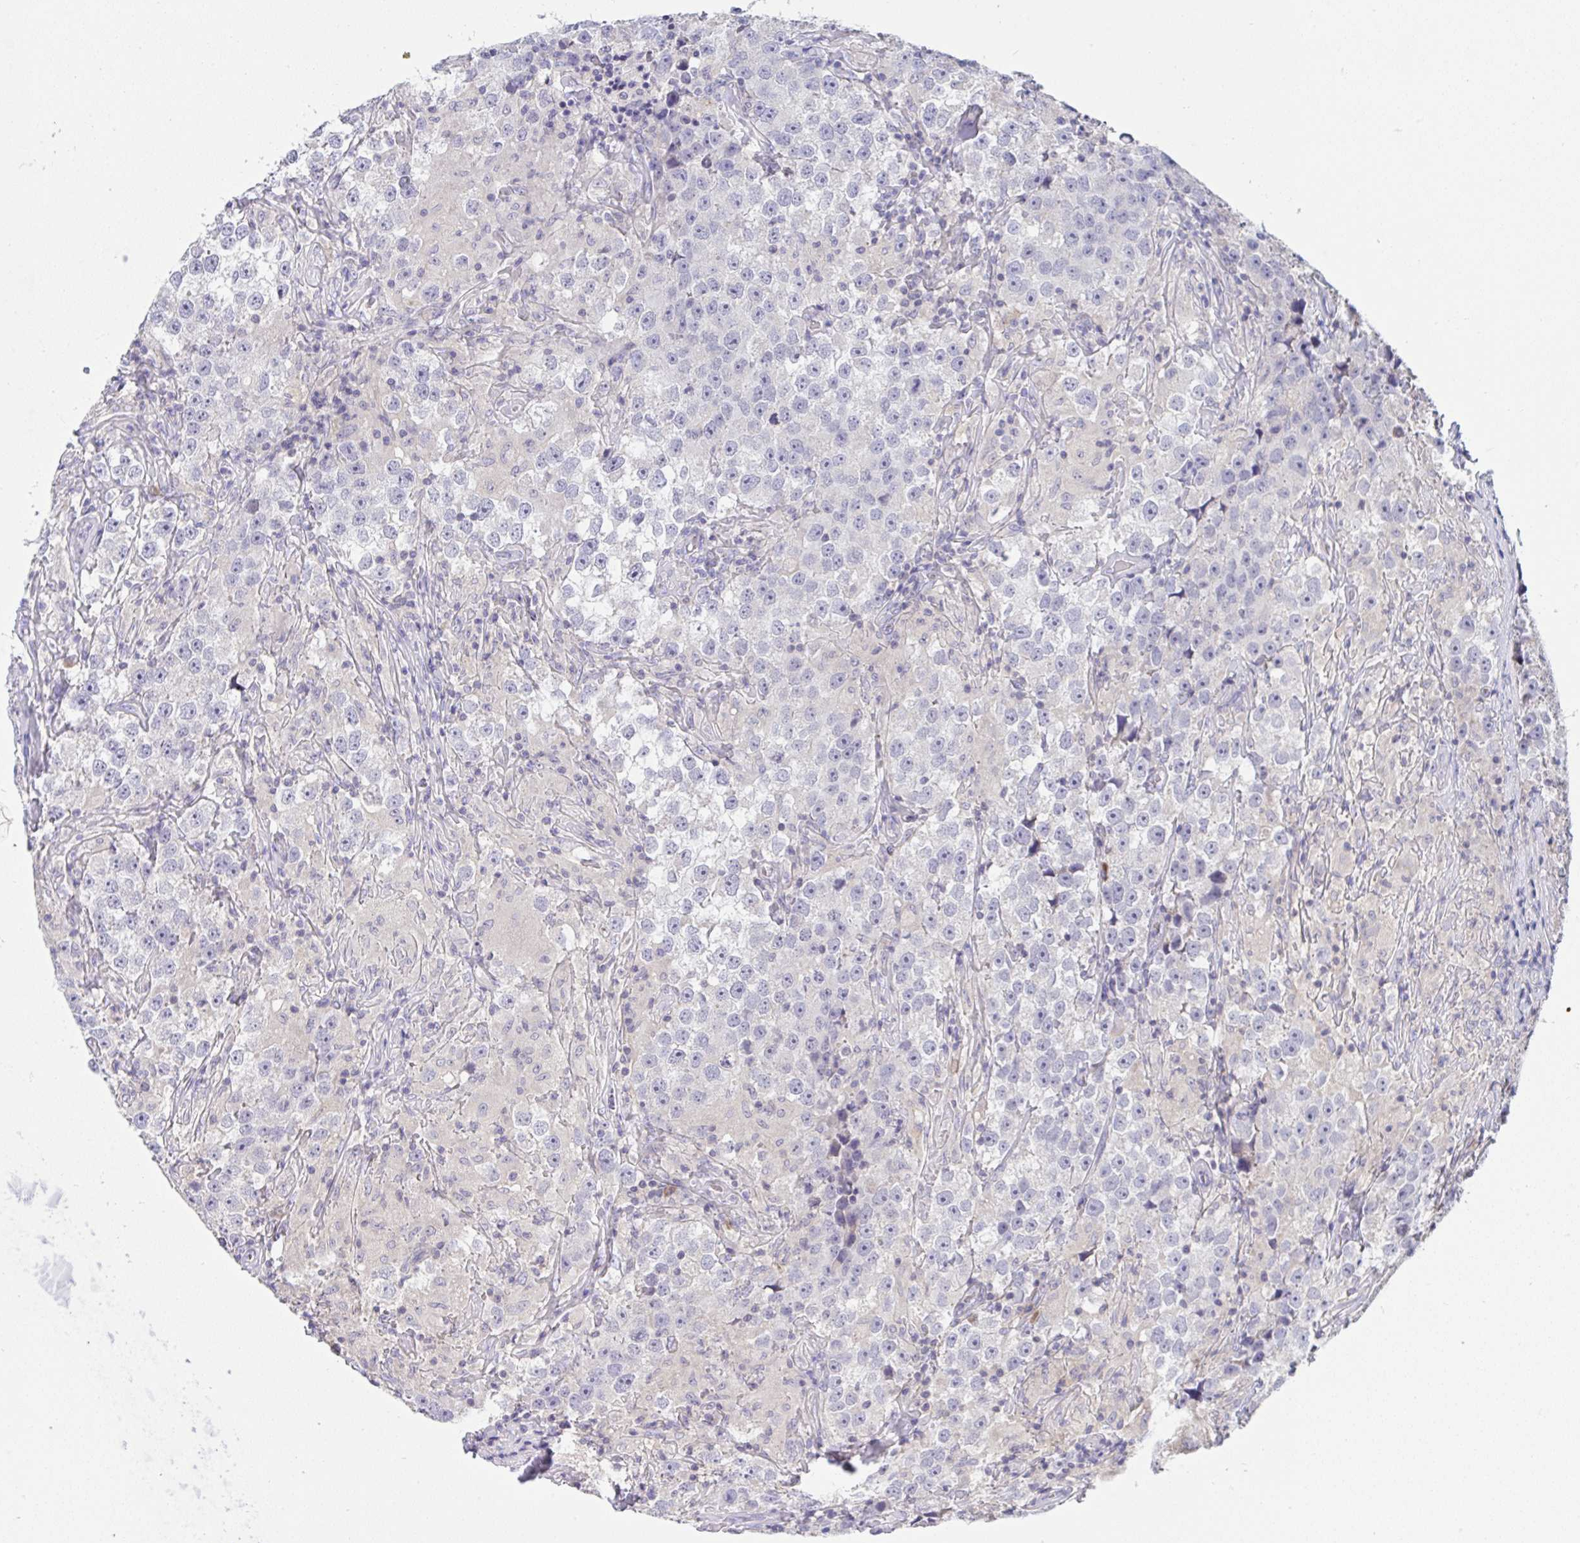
{"staining": {"intensity": "negative", "quantity": "none", "location": "none"}, "tissue": "testis cancer", "cell_type": "Tumor cells", "image_type": "cancer", "snomed": [{"axis": "morphology", "description": "Seminoma, NOS"}, {"axis": "topography", "description": "Testis"}], "caption": "Tumor cells show no significant protein staining in testis seminoma.", "gene": "TMEM41A", "patient": {"sex": "male", "age": 46}}